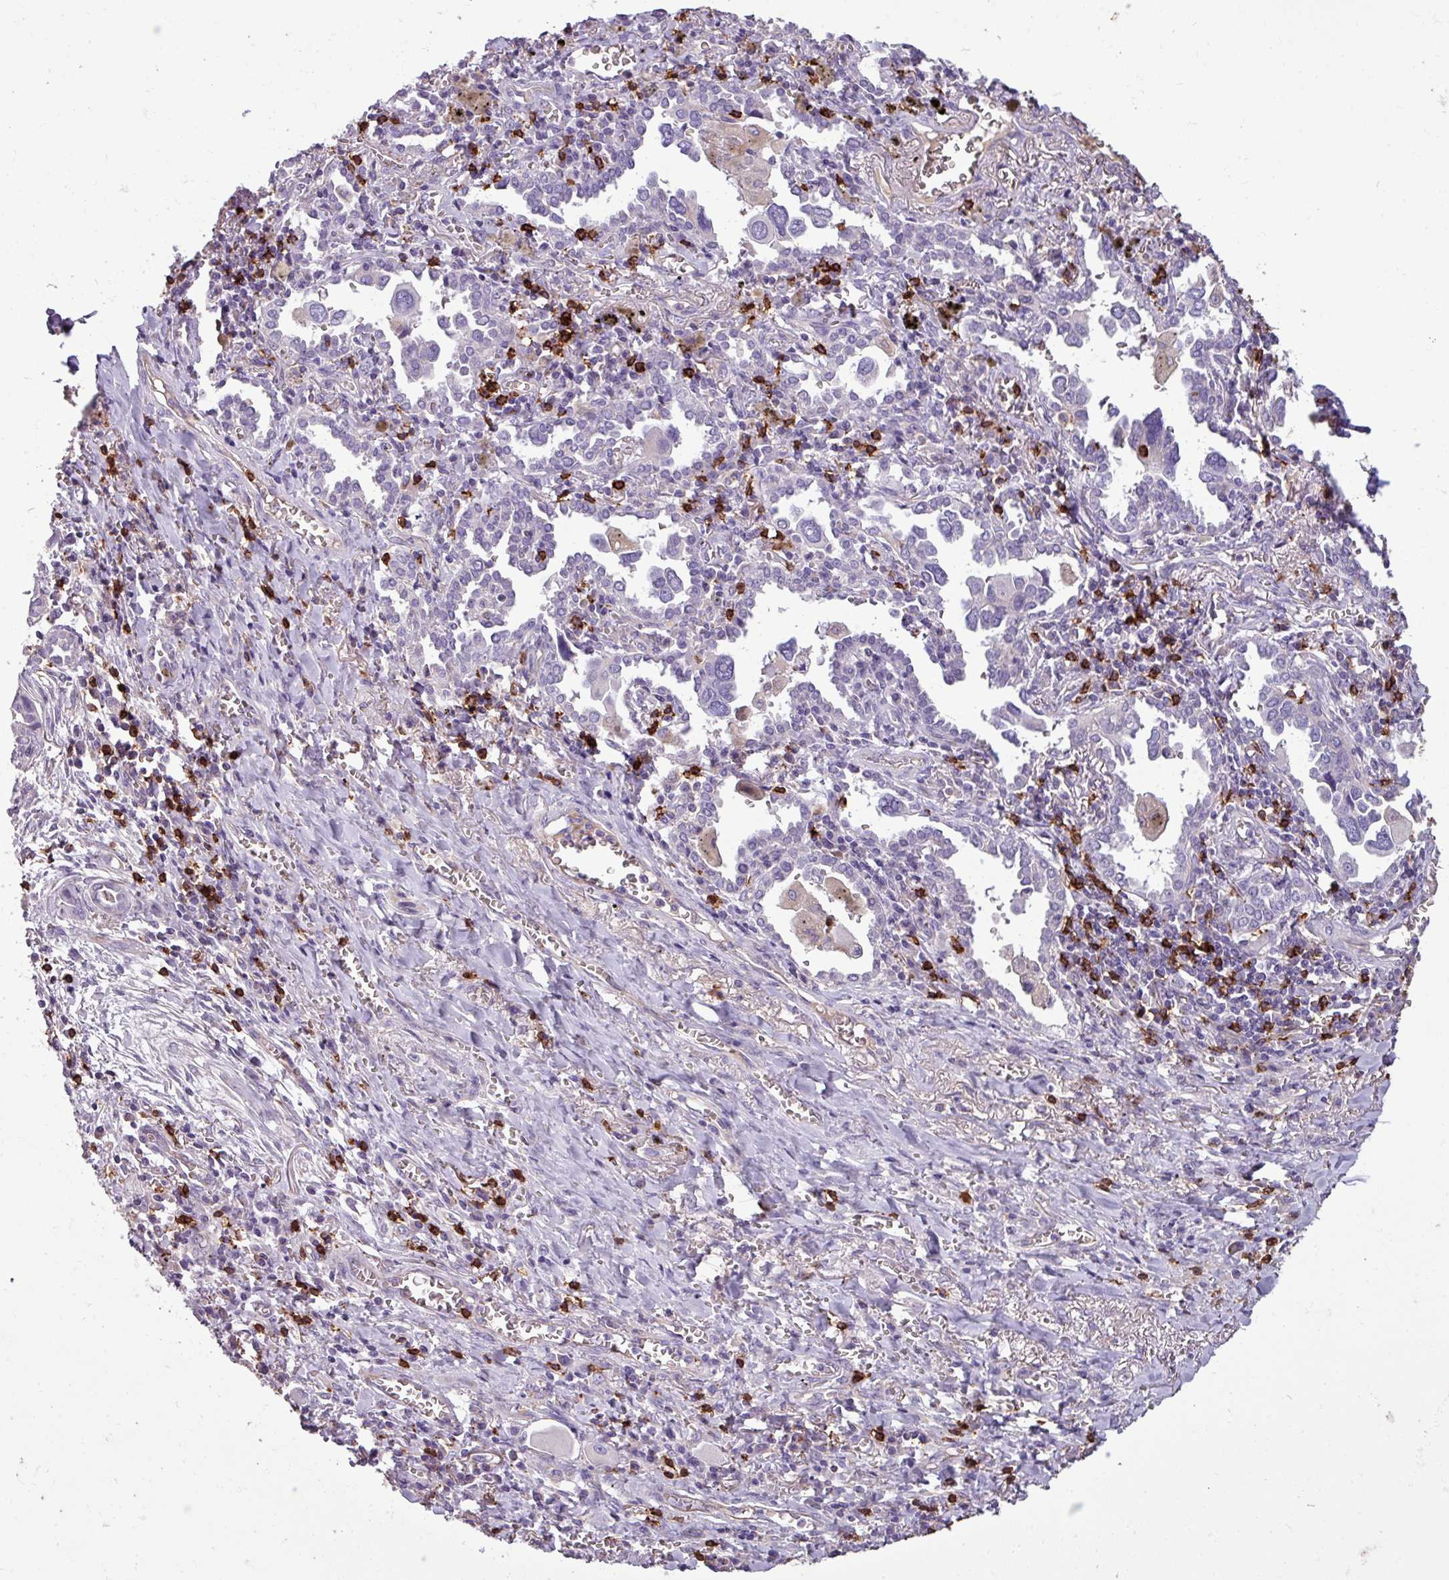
{"staining": {"intensity": "negative", "quantity": "none", "location": "none"}, "tissue": "lung cancer", "cell_type": "Tumor cells", "image_type": "cancer", "snomed": [{"axis": "morphology", "description": "Adenocarcinoma, NOS"}, {"axis": "topography", "description": "Lung"}], "caption": "A photomicrograph of adenocarcinoma (lung) stained for a protein displays no brown staining in tumor cells.", "gene": "CD8A", "patient": {"sex": "male", "age": 76}}